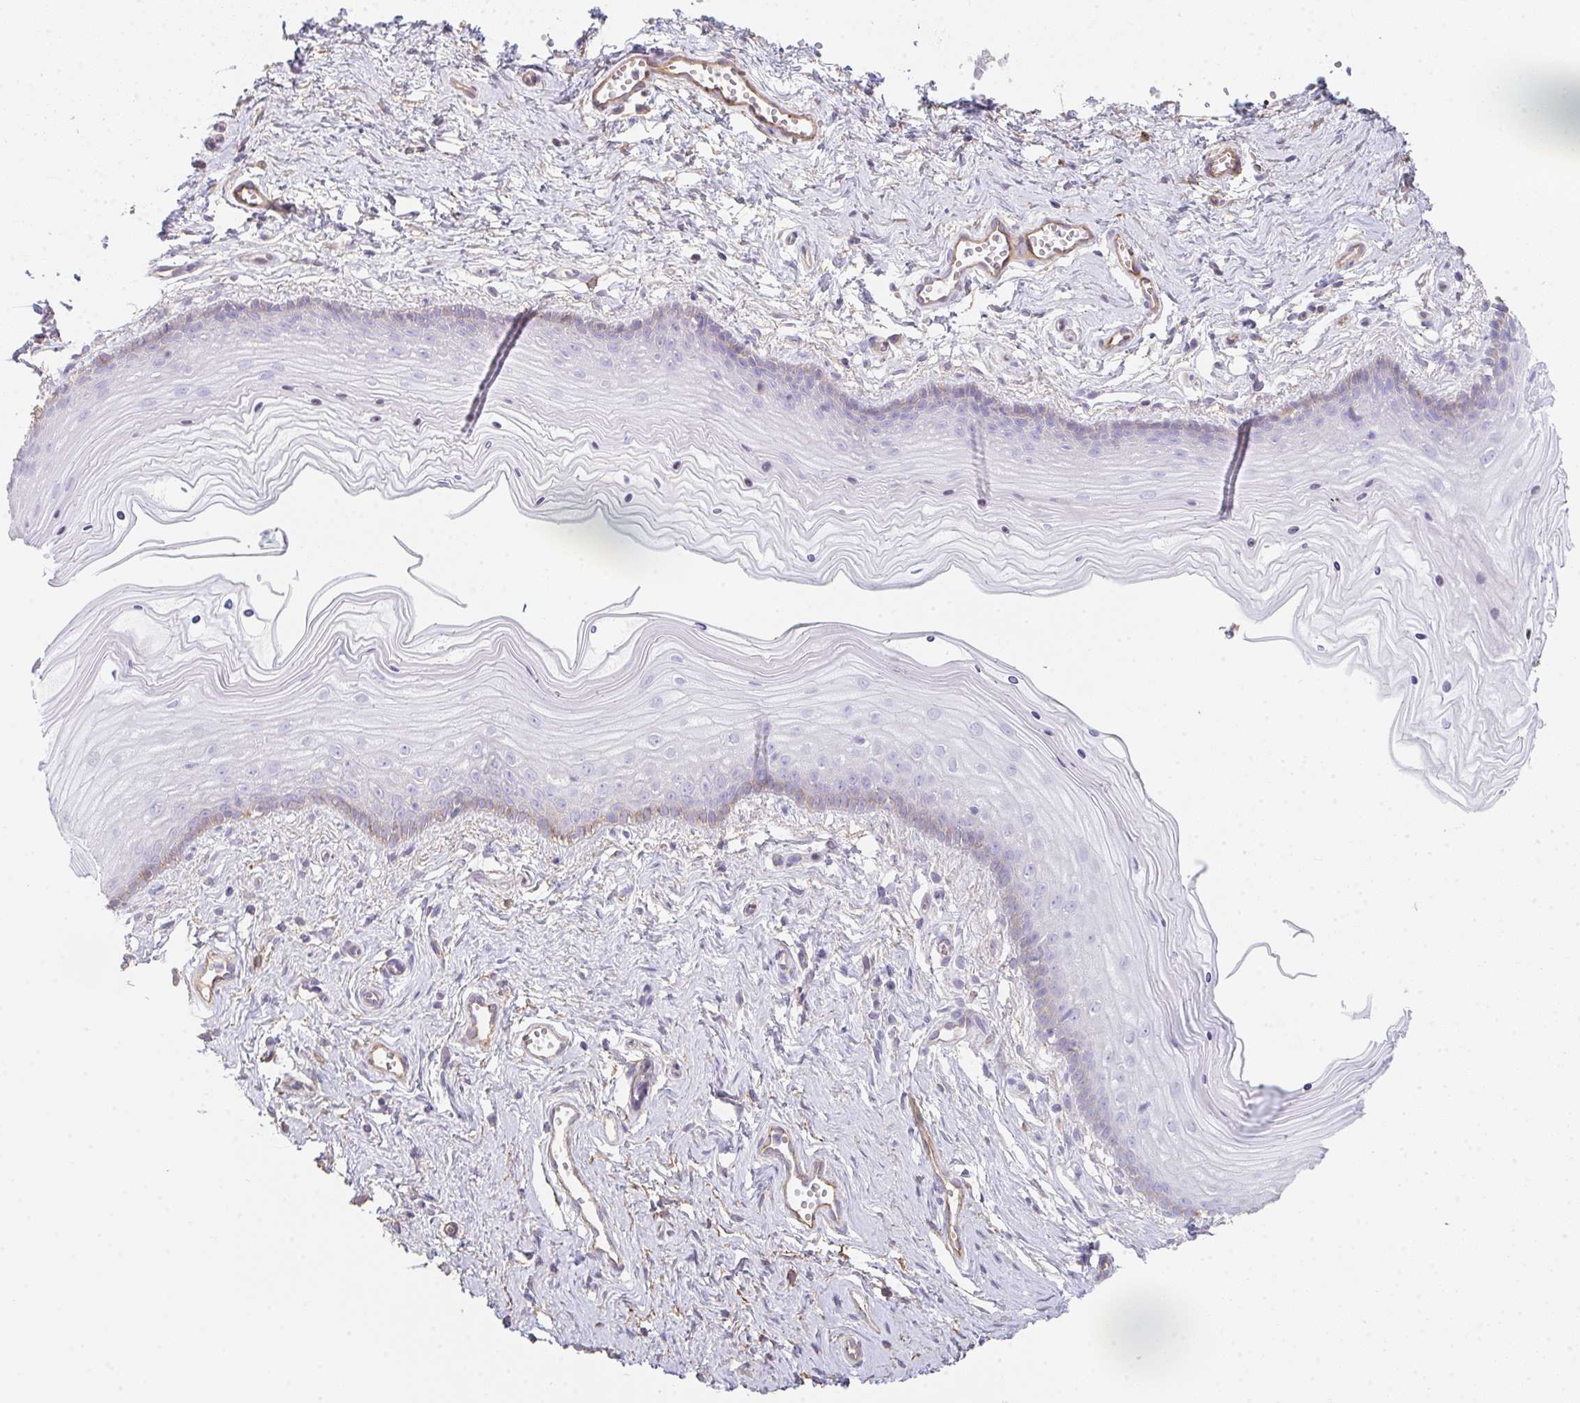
{"staining": {"intensity": "negative", "quantity": "none", "location": "none"}, "tissue": "vagina", "cell_type": "Squamous epithelial cells", "image_type": "normal", "snomed": [{"axis": "morphology", "description": "Normal tissue, NOS"}, {"axis": "topography", "description": "Vagina"}], "caption": "Micrograph shows no protein expression in squamous epithelial cells of benign vagina.", "gene": "DBN1", "patient": {"sex": "female", "age": 38}}